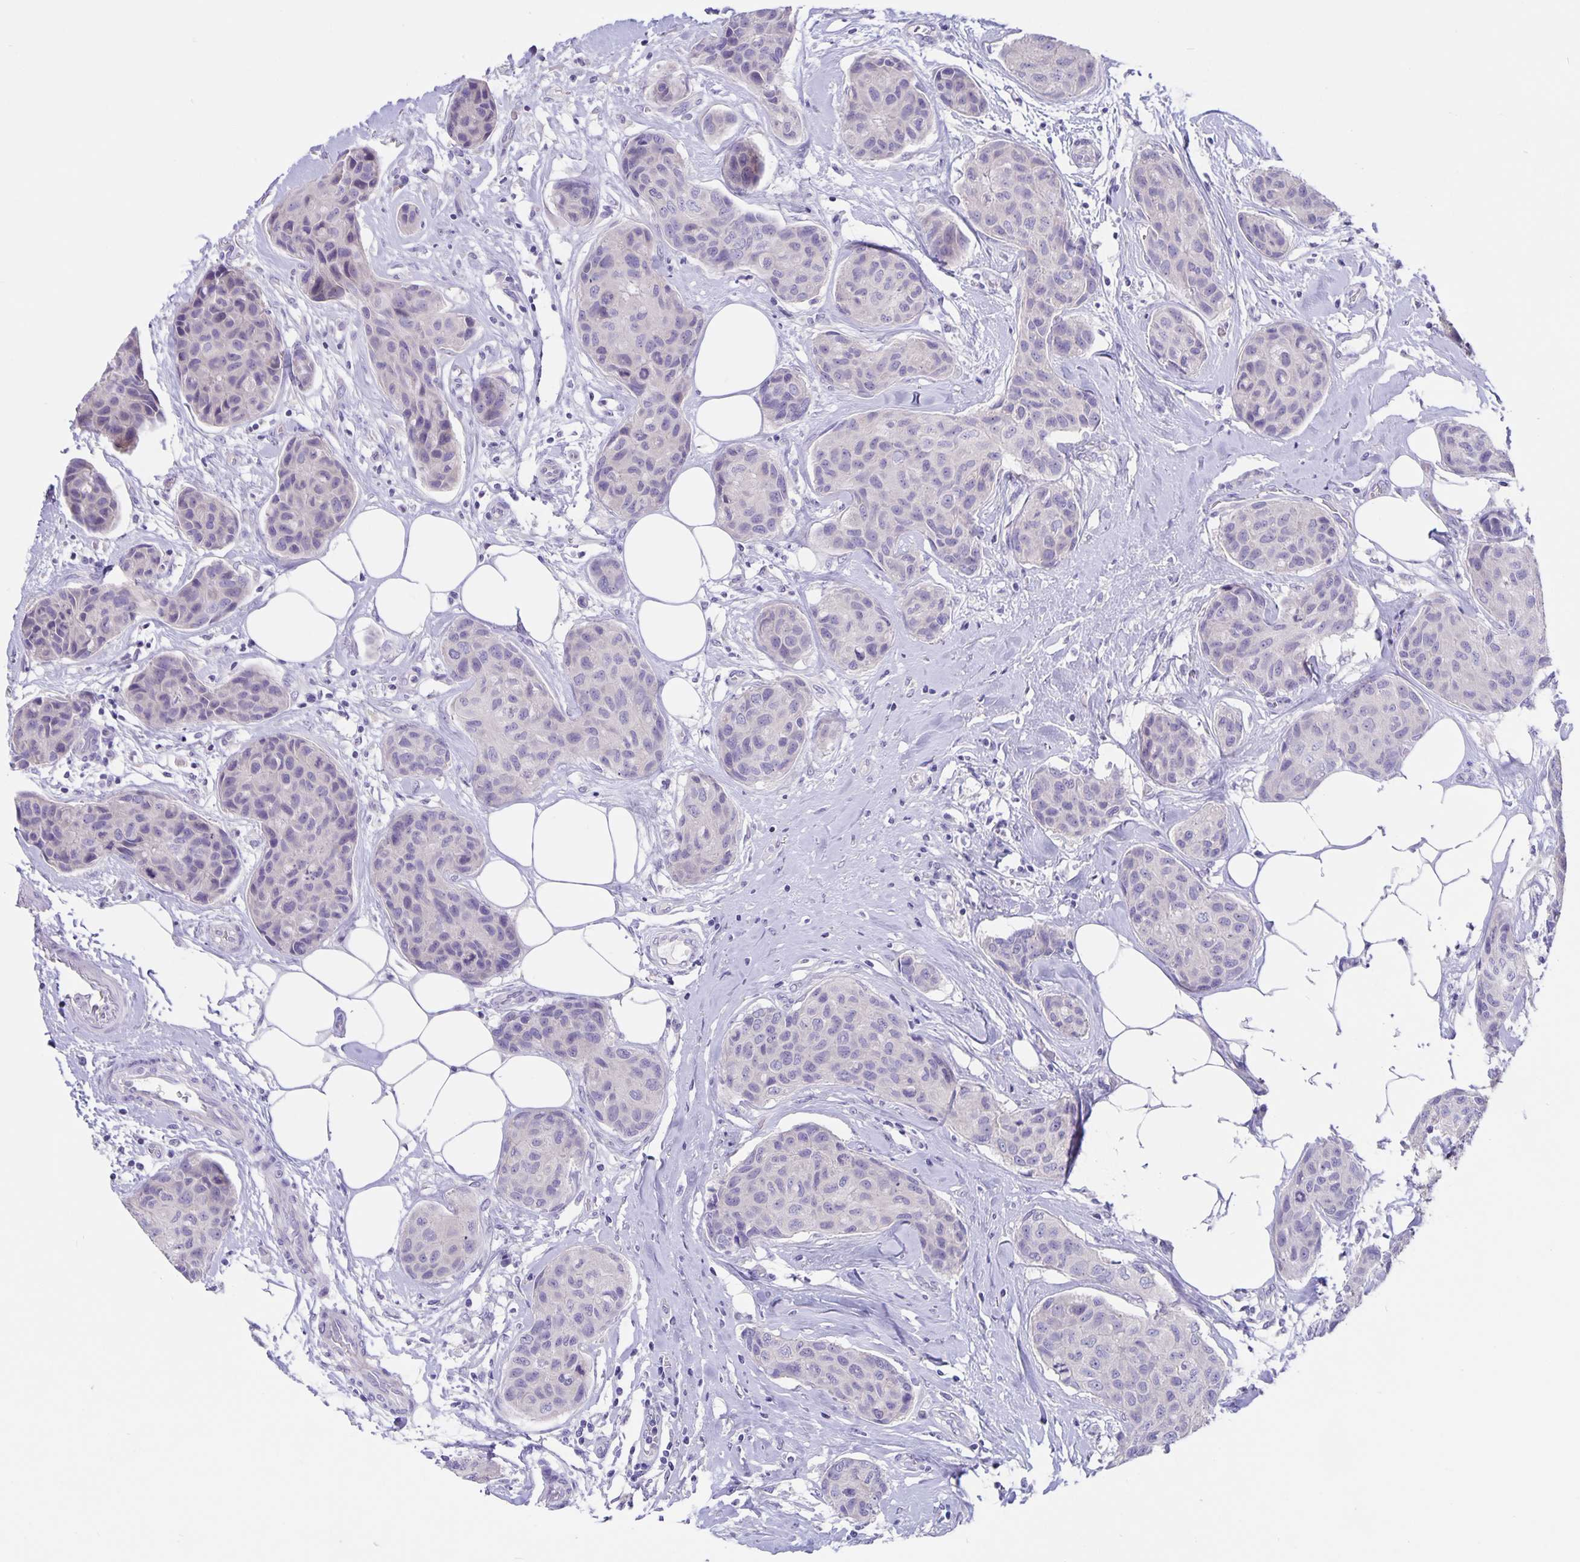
{"staining": {"intensity": "negative", "quantity": "none", "location": "none"}, "tissue": "breast cancer", "cell_type": "Tumor cells", "image_type": "cancer", "snomed": [{"axis": "morphology", "description": "Duct carcinoma"}, {"axis": "topography", "description": "Breast"}], "caption": "Protein analysis of breast intraductal carcinoma reveals no significant staining in tumor cells.", "gene": "ERMN", "patient": {"sex": "female", "age": 80}}